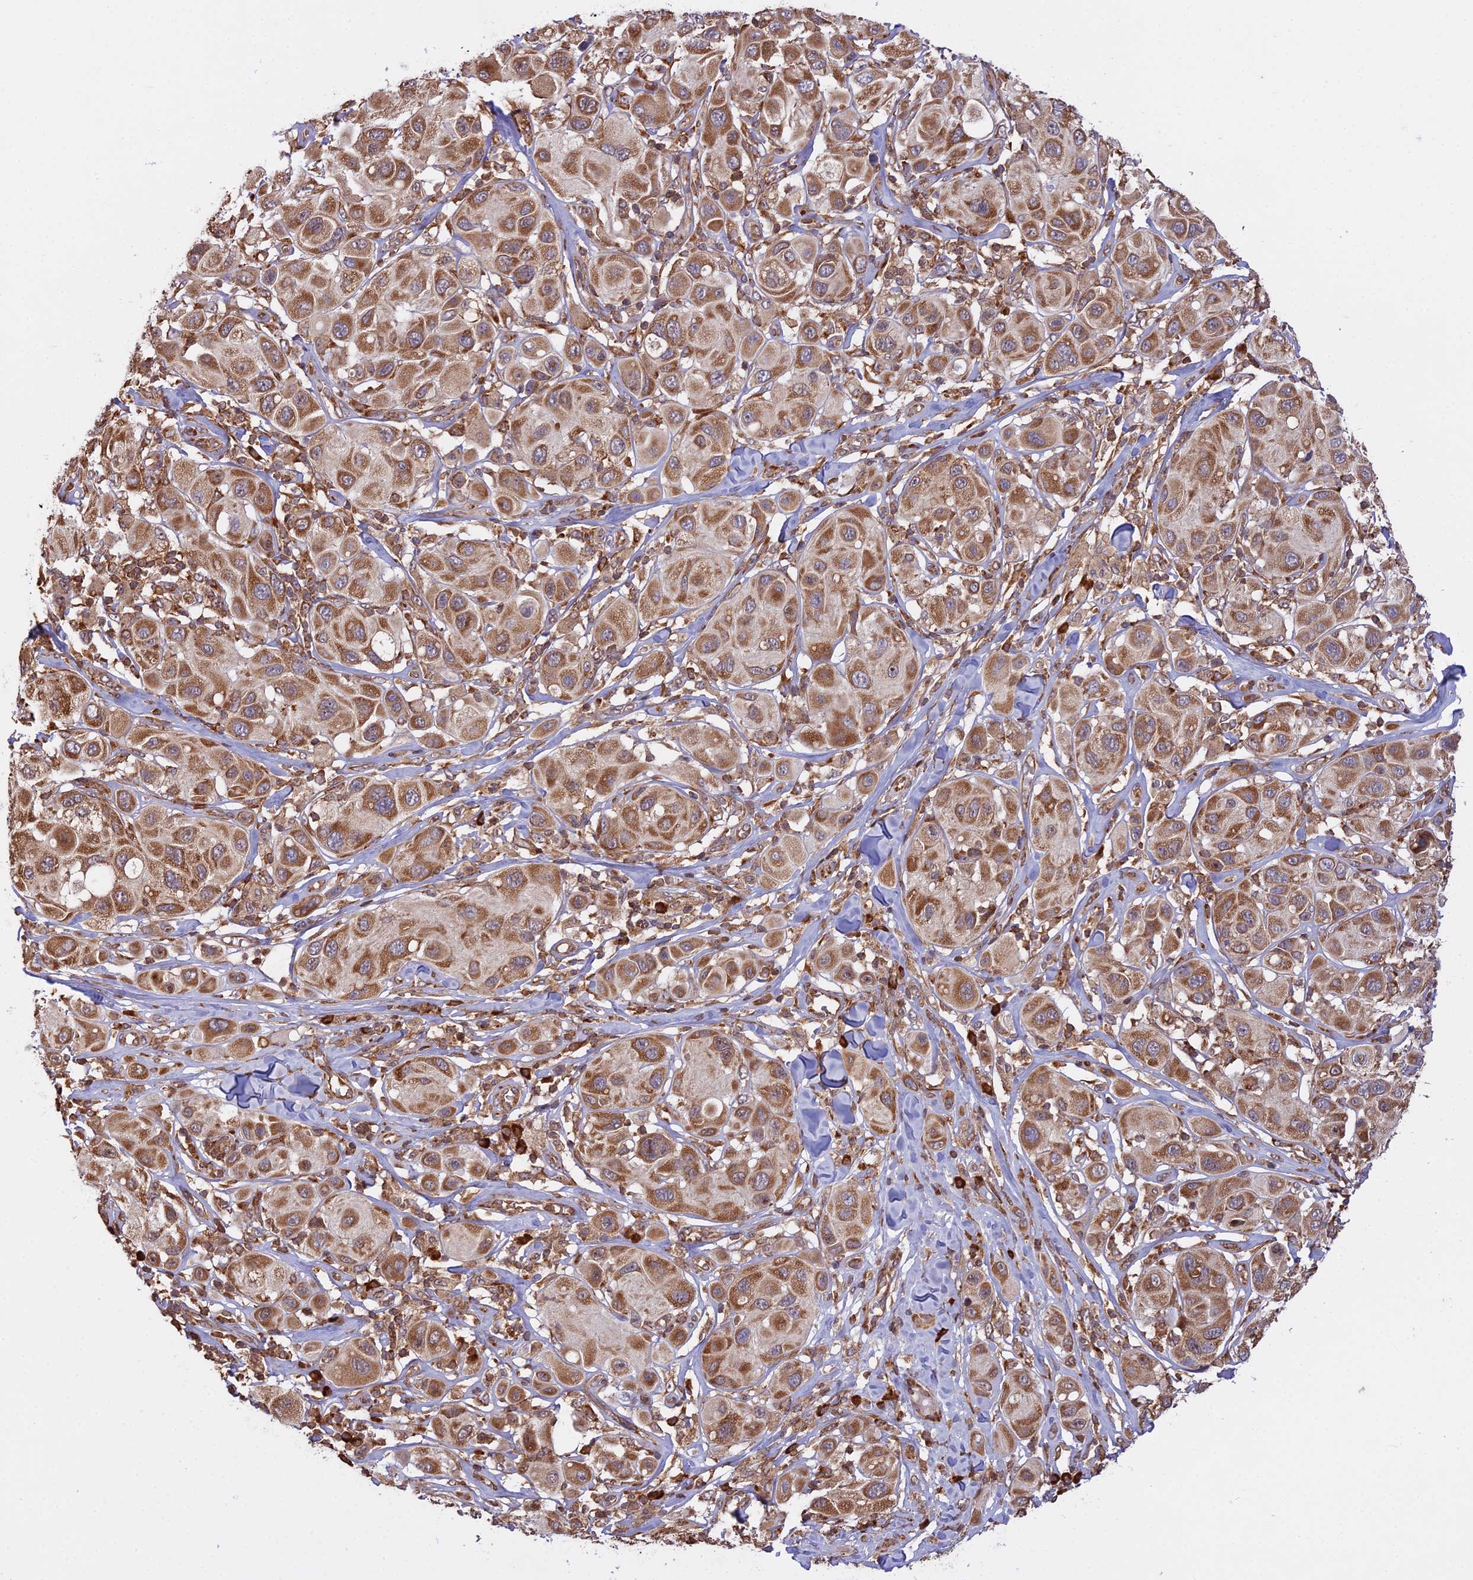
{"staining": {"intensity": "moderate", "quantity": ">75%", "location": "cytoplasmic/membranous"}, "tissue": "melanoma", "cell_type": "Tumor cells", "image_type": "cancer", "snomed": [{"axis": "morphology", "description": "Malignant melanoma, Metastatic site"}, {"axis": "topography", "description": "Skin"}], "caption": "DAB (3,3'-diaminobenzidine) immunohistochemical staining of melanoma shows moderate cytoplasmic/membranous protein expression in approximately >75% of tumor cells.", "gene": "RPL26", "patient": {"sex": "male", "age": 41}}